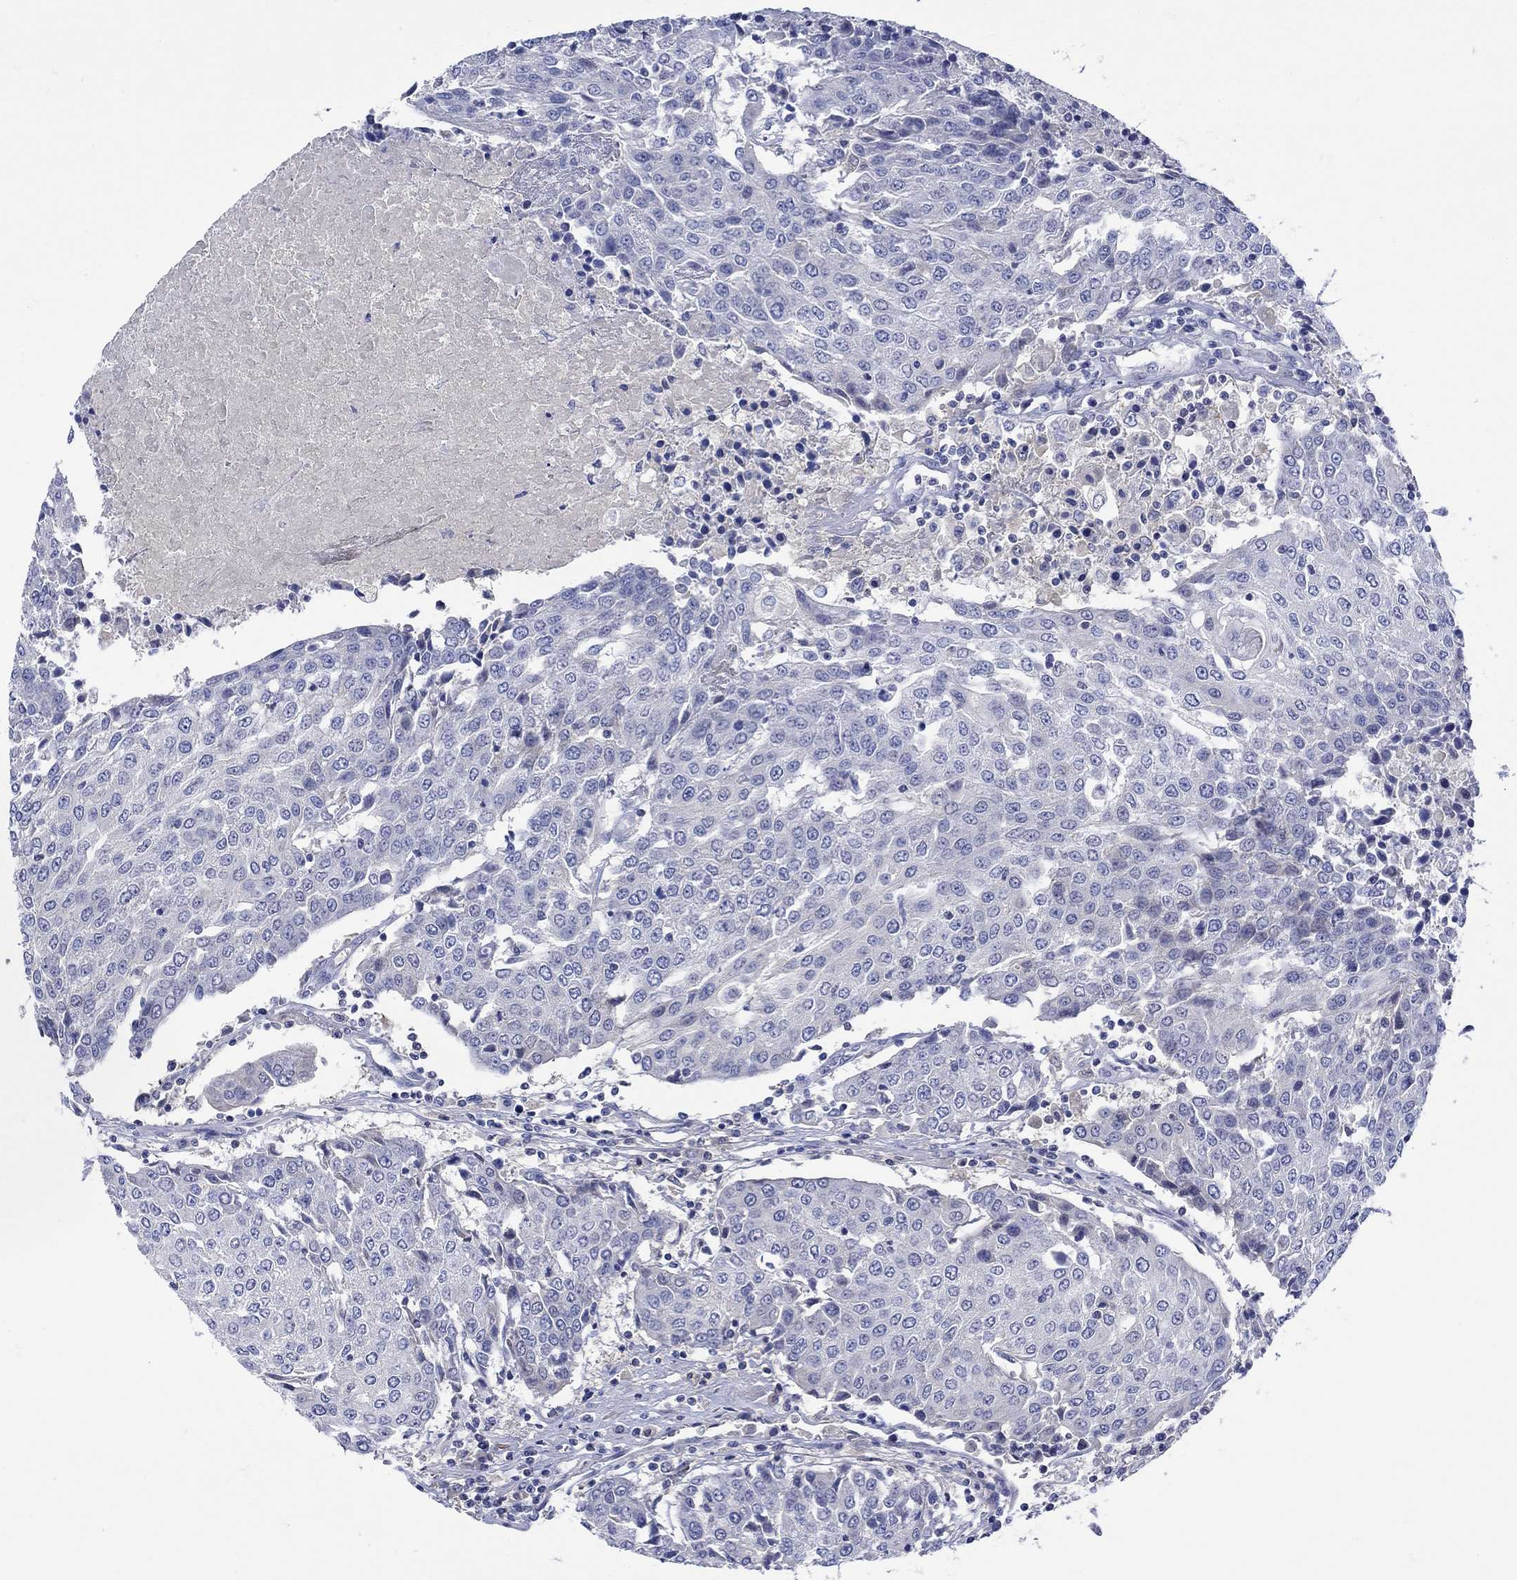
{"staining": {"intensity": "negative", "quantity": "none", "location": "none"}, "tissue": "urothelial cancer", "cell_type": "Tumor cells", "image_type": "cancer", "snomed": [{"axis": "morphology", "description": "Urothelial carcinoma, High grade"}, {"axis": "topography", "description": "Urinary bladder"}], "caption": "This is an immunohistochemistry (IHC) photomicrograph of human urothelial carcinoma (high-grade). There is no positivity in tumor cells.", "gene": "MSI1", "patient": {"sex": "female", "age": 85}}